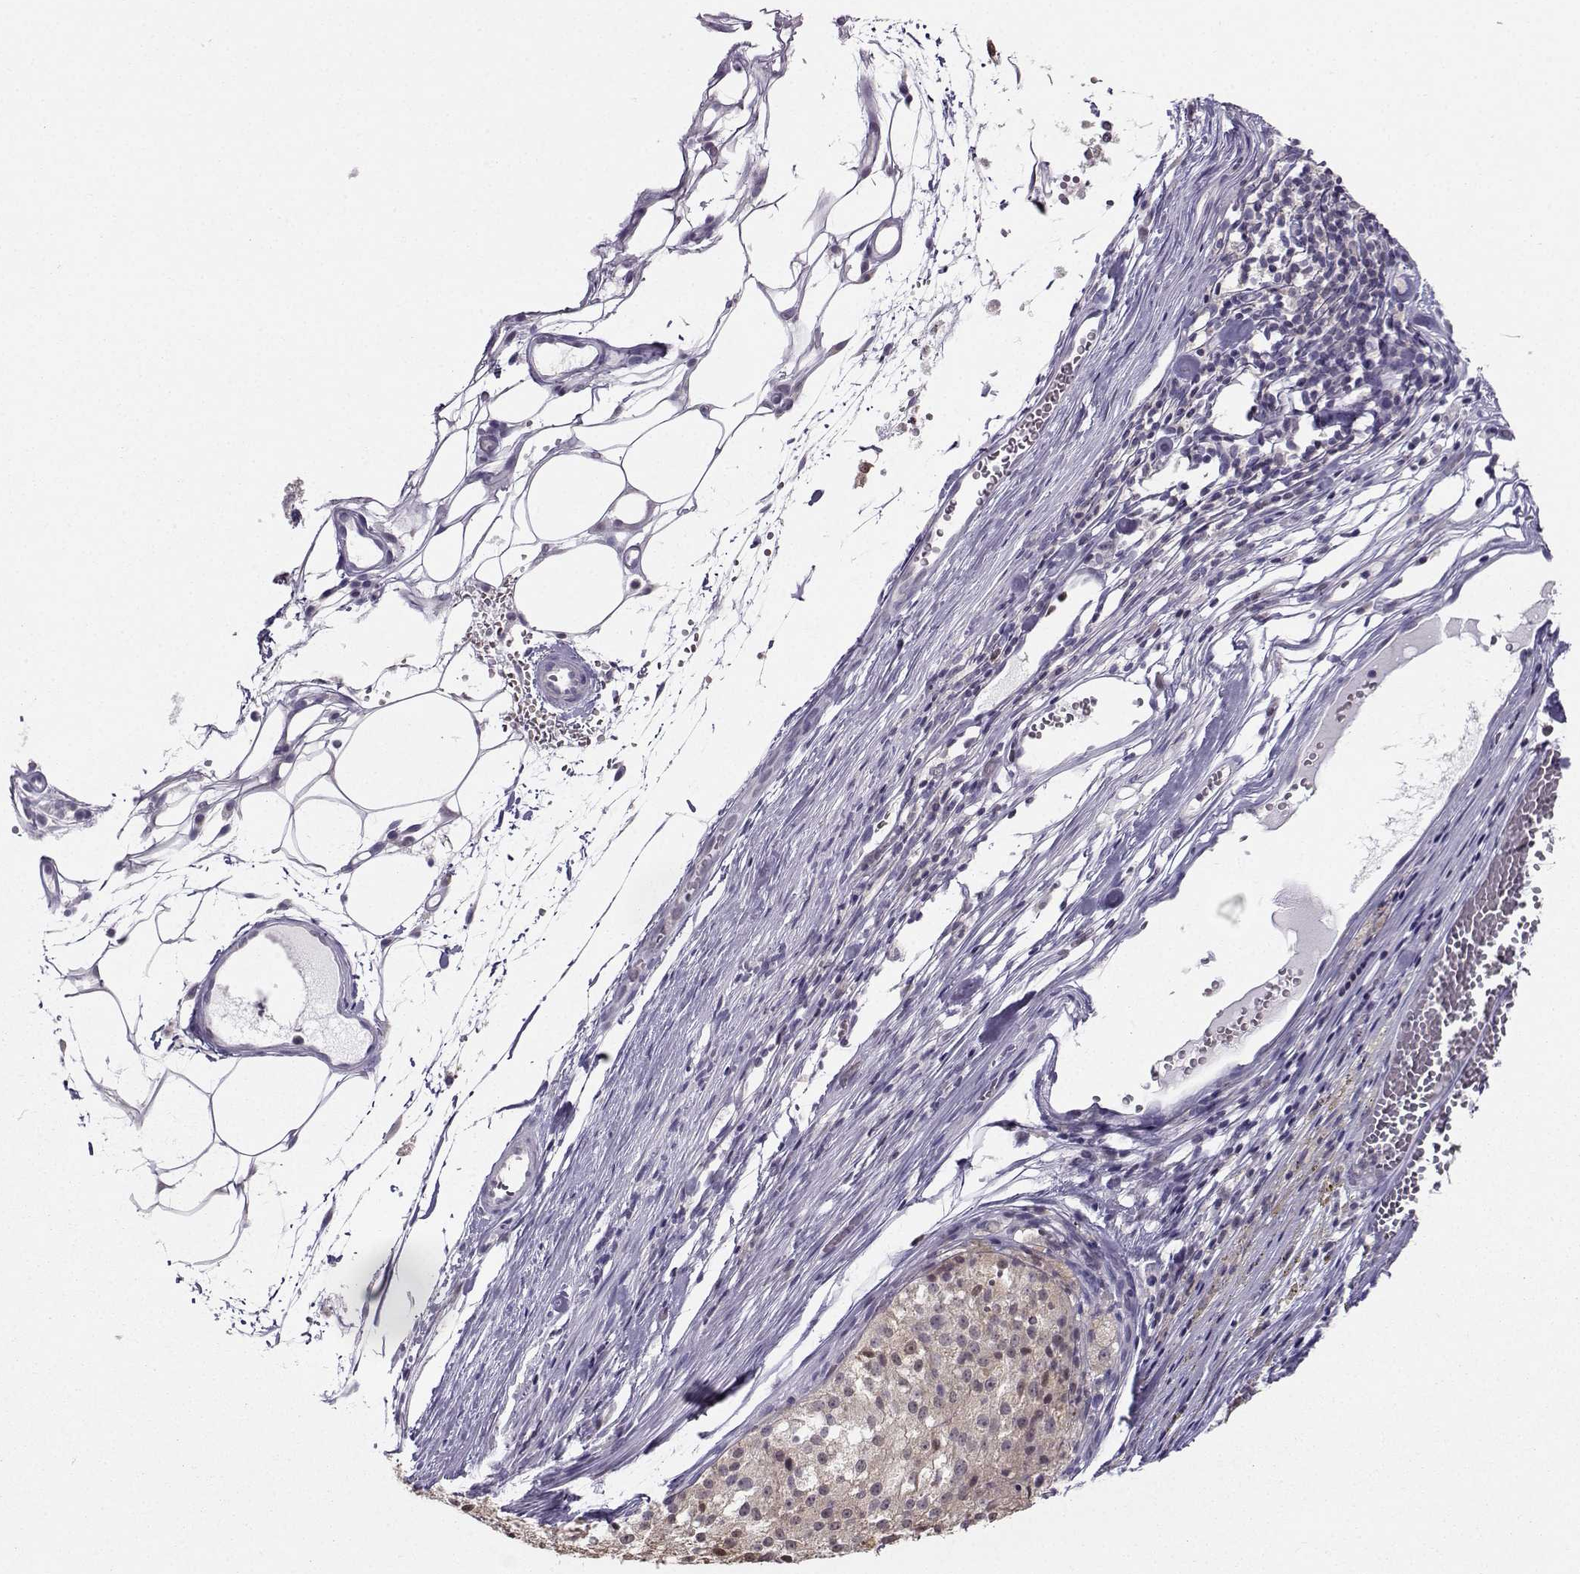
{"staining": {"intensity": "negative", "quantity": "none", "location": "none"}, "tissue": "melanoma", "cell_type": "Tumor cells", "image_type": "cancer", "snomed": [{"axis": "morphology", "description": "Malignant melanoma, Metastatic site"}, {"axis": "topography", "description": "Lymph node"}], "caption": "A high-resolution histopathology image shows IHC staining of malignant melanoma (metastatic site), which reveals no significant staining in tumor cells.", "gene": "PGK1", "patient": {"sex": "female", "age": 64}}